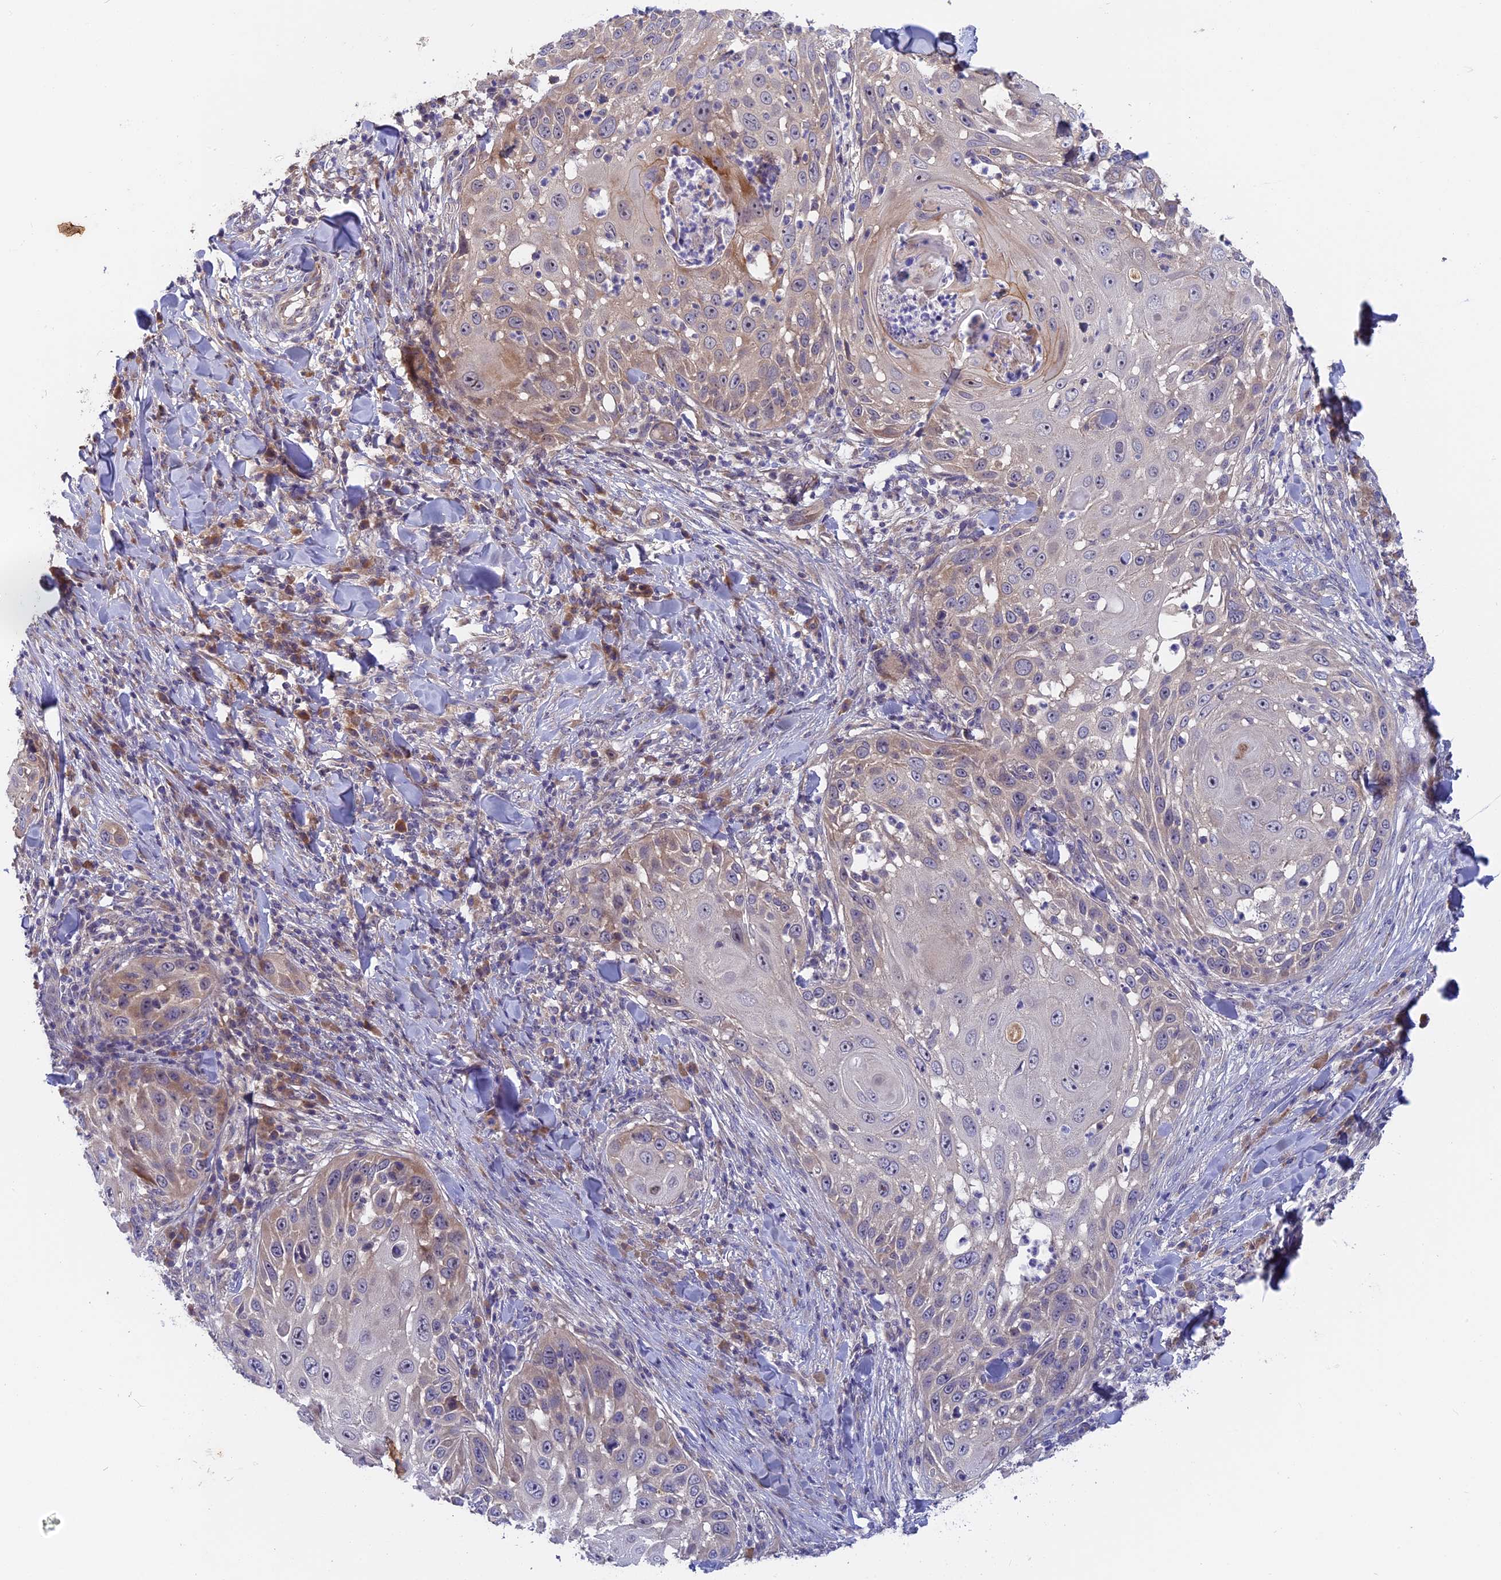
{"staining": {"intensity": "weak", "quantity": "<25%", "location": "cytoplasmic/membranous"}, "tissue": "skin cancer", "cell_type": "Tumor cells", "image_type": "cancer", "snomed": [{"axis": "morphology", "description": "Squamous cell carcinoma, NOS"}, {"axis": "topography", "description": "Skin"}], "caption": "Histopathology image shows no protein positivity in tumor cells of skin cancer tissue. The staining was performed using DAB (3,3'-diaminobenzidine) to visualize the protein expression in brown, while the nuclei were stained in blue with hematoxylin (Magnification: 20x).", "gene": "TENT4B", "patient": {"sex": "female", "age": 44}}